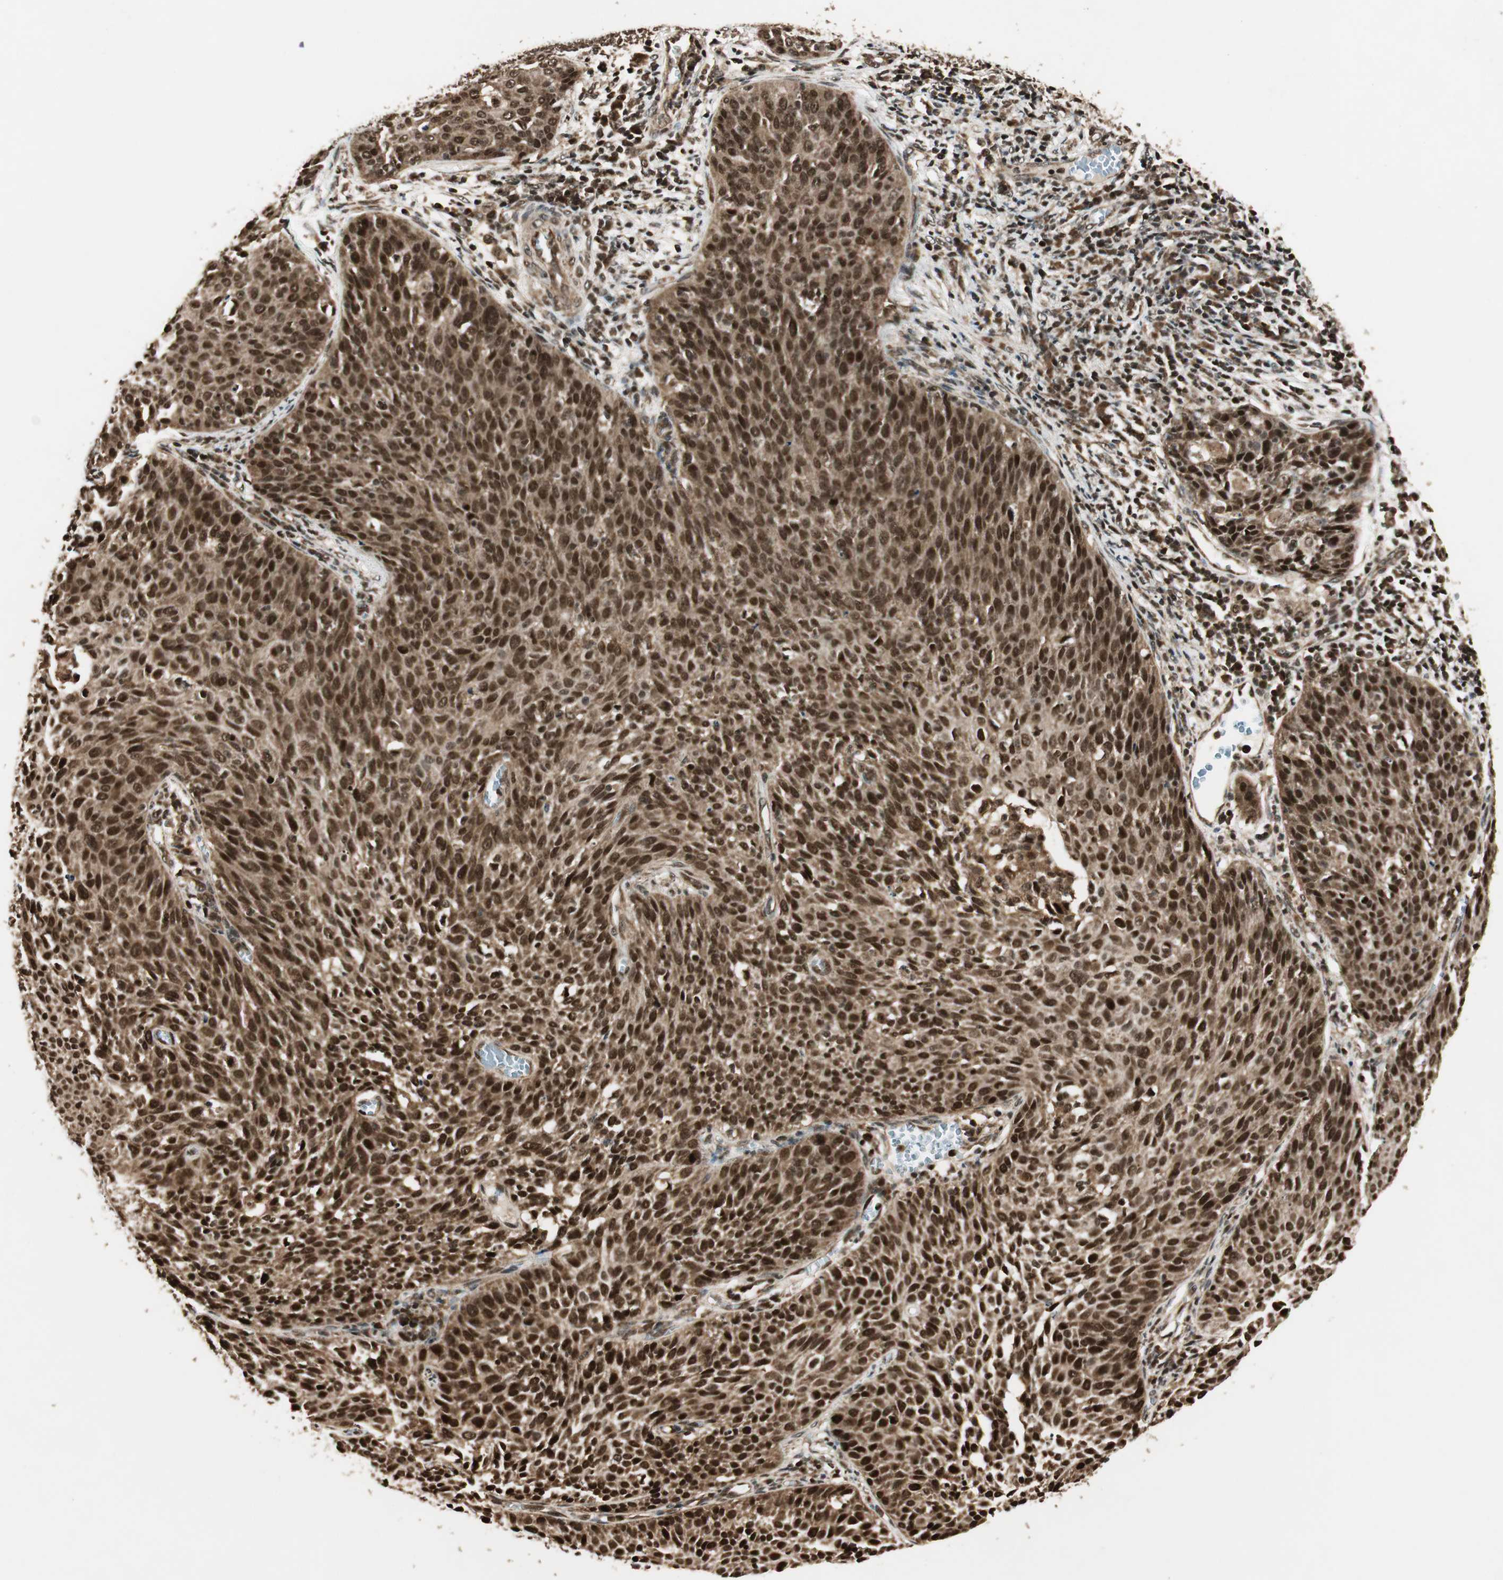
{"staining": {"intensity": "strong", "quantity": ">75%", "location": "cytoplasmic/membranous,nuclear"}, "tissue": "cervical cancer", "cell_type": "Tumor cells", "image_type": "cancer", "snomed": [{"axis": "morphology", "description": "Squamous cell carcinoma, NOS"}, {"axis": "topography", "description": "Cervix"}], "caption": "Protein staining displays strong cytoplasmic/membranous and nuclear expression in approximately >75% of tumor cells in cervical cancer.", "gene": "RPA3", "patient": {"sex": "female", "age": 38}}